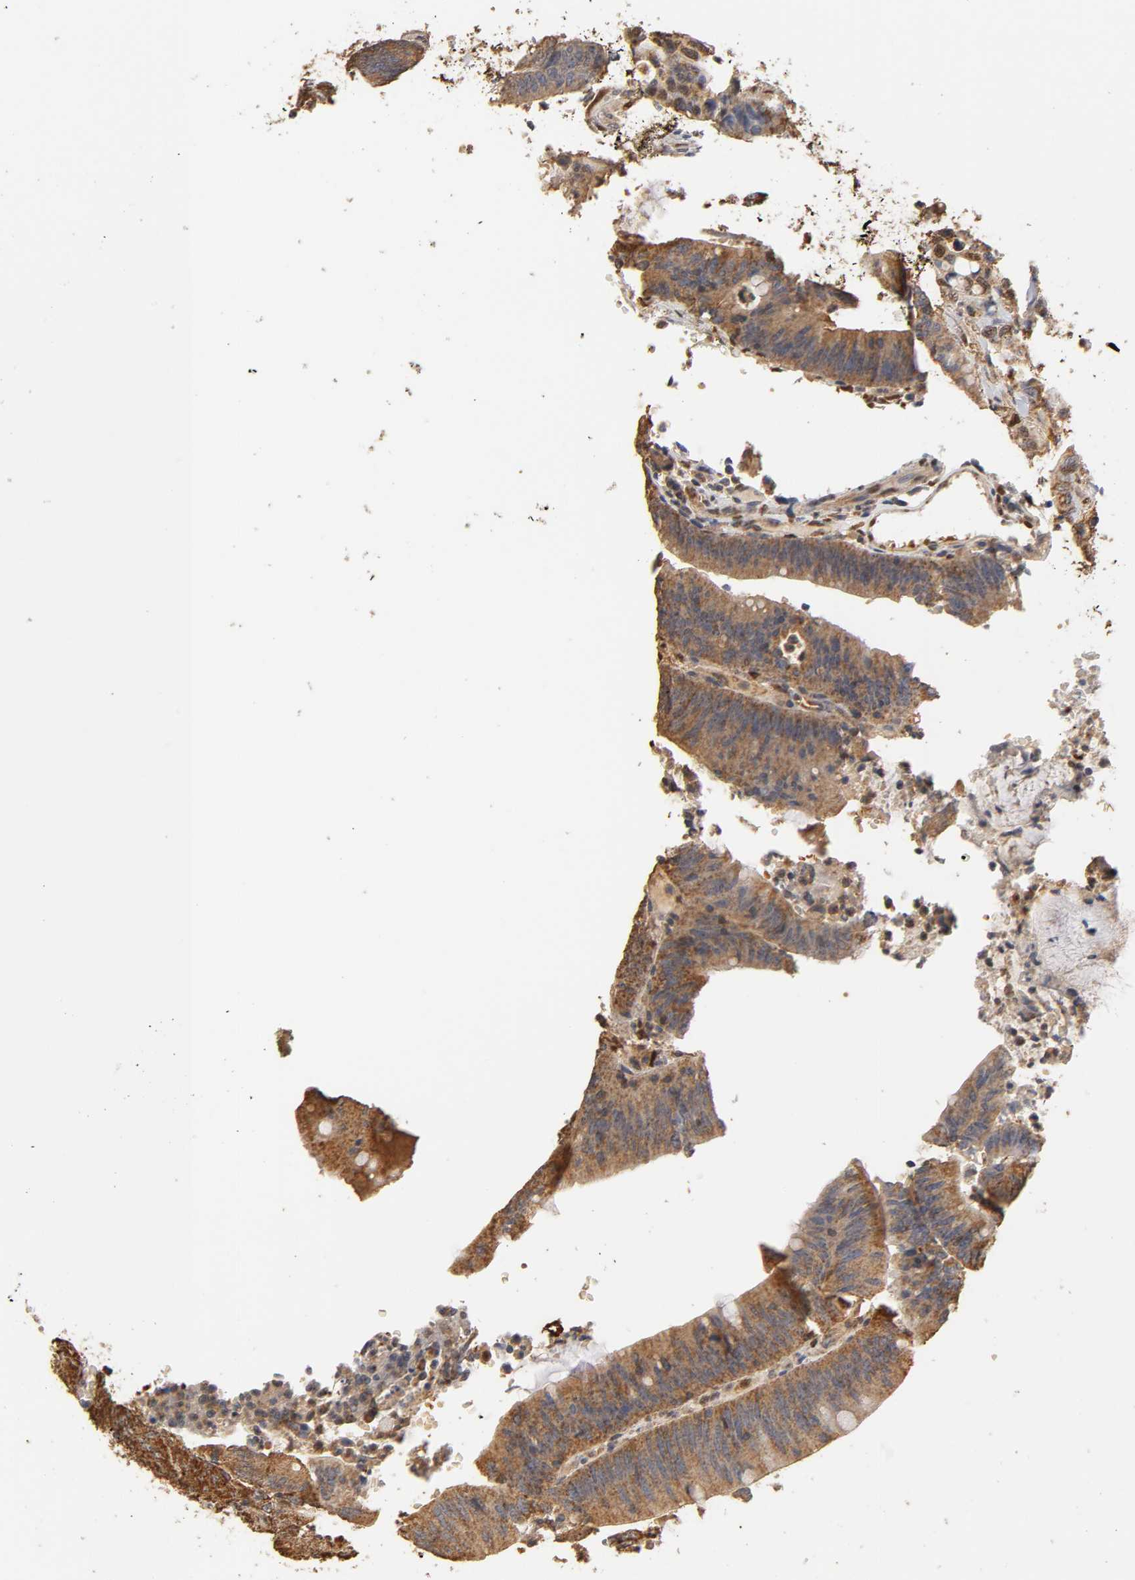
{"staining": {"intensity": "moderate", "quantity": ">75%", "location": "cytoplasmic/membranous"}, "tissue": "colorectal cancer", "cell_type": "Tumor cells", "image_type": "cancer", "snomed": [{"axis": "morphology", "description": "Adenocarcinoma, NOS"}, {"axis": "topography", "description": "Rectum"}], "caption": "Protein expression analysis of human colorectal cancer (adenocarcinoma) reveals moderate cytoplasmic/membranous staining in approximately >75% of tumor cells.", "gene": "PKN1", "patient": {"sex": "female", "age": 66}}